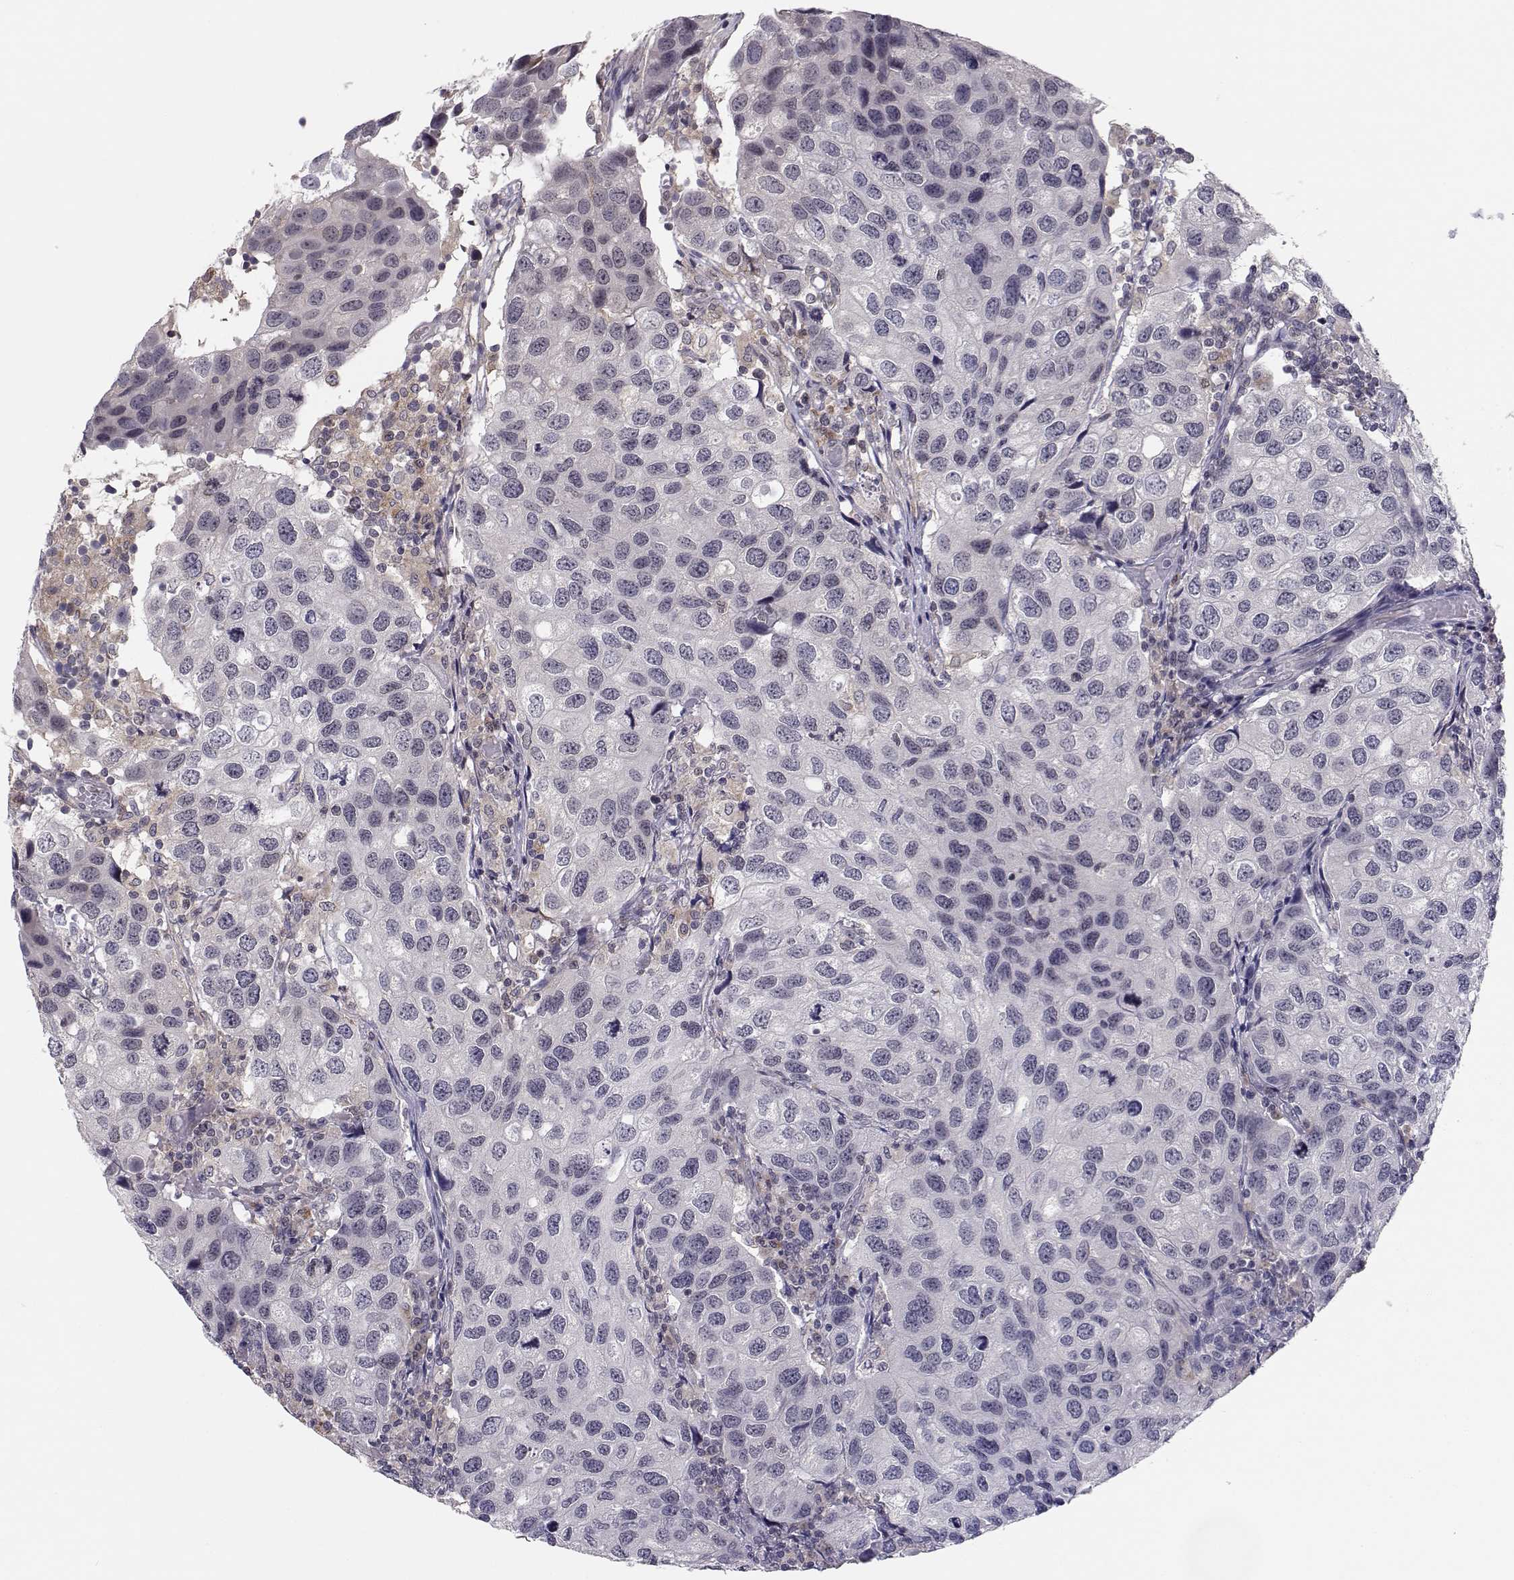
{"staining": {"intensity": "negative", "quantity": "none", "location": "none"}, "tissue": "urothelial cancer", "cell_type": "Tumor cells", "image_type": "cancer", "snomed": [{"axis": "morphology", "description": "Urothelial carcinoma, High grade"}, {"axis": "topography", "description": "Urinary bladder"}], "caption": "High power microscopy image of an immunohistochemistry (IHC) histopathology image of urothelial carcinoma (high-grade), revealing no significant positivity in tumor cells. The staining is performed using DAB brown chromogen with nuclei counter-stained in using hematoxylin.", "gene": "KIF13B", "patient": {"sex": "male", "age": 79}}